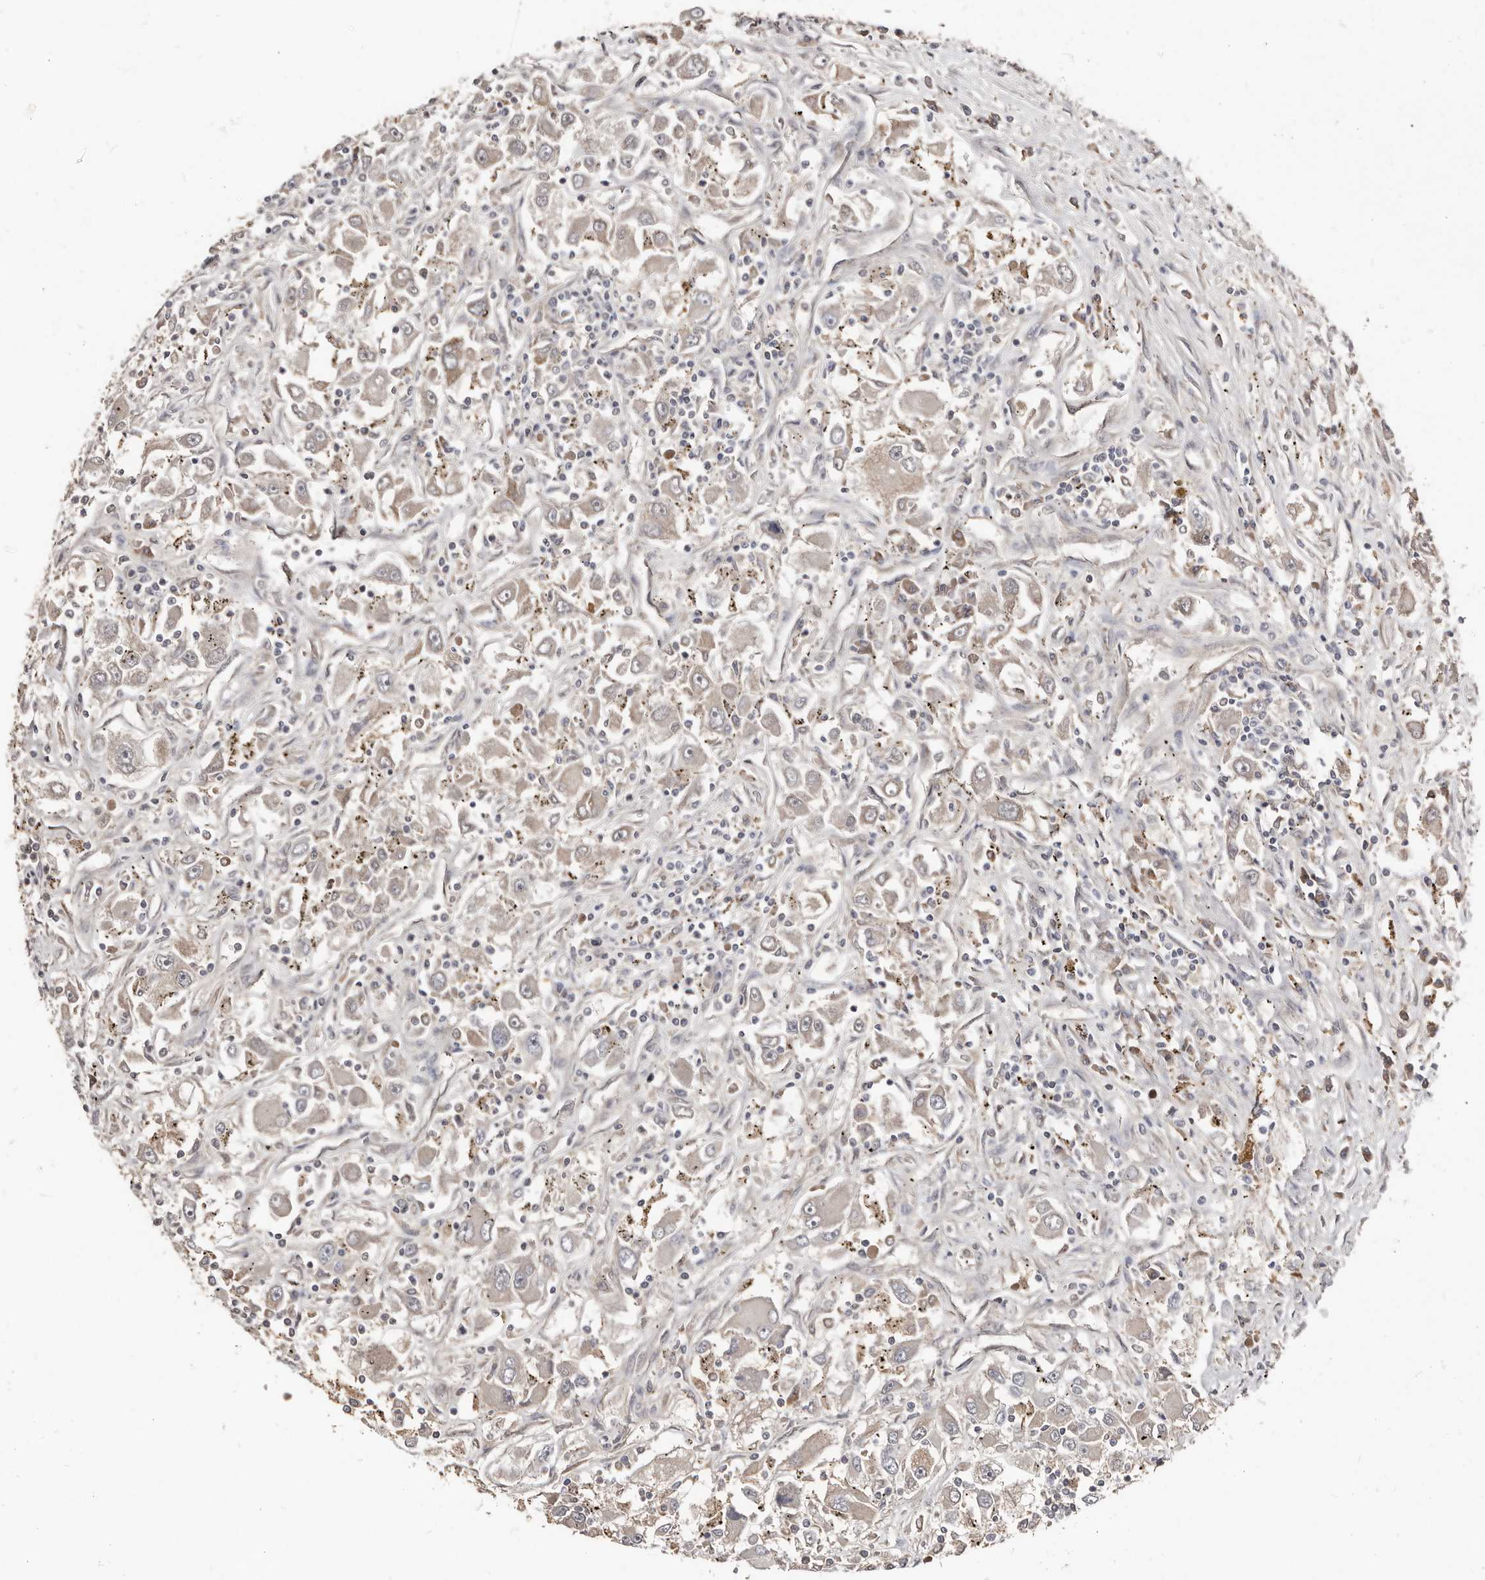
{"staining": {"intensity": "weak", "quantity": "<25%", "location": "cytoplasmic/membranous"}, "tissue": "renal cancer", "cell_type": "Tumor cells", "image_type": "cancer", "snomed": [{"axis": "morphology", "description": "Adenocarcinoma, NOS"}, {"axis": "topography", "description": "Kidney"}], "caption": "The immunohistochemistry (IHC) micrograph has no significant expression in tumor cells of renal adenocarcinoma tissue.", "gene": "SLC39A2", "patient": {"sex": "female", "age": 52}}